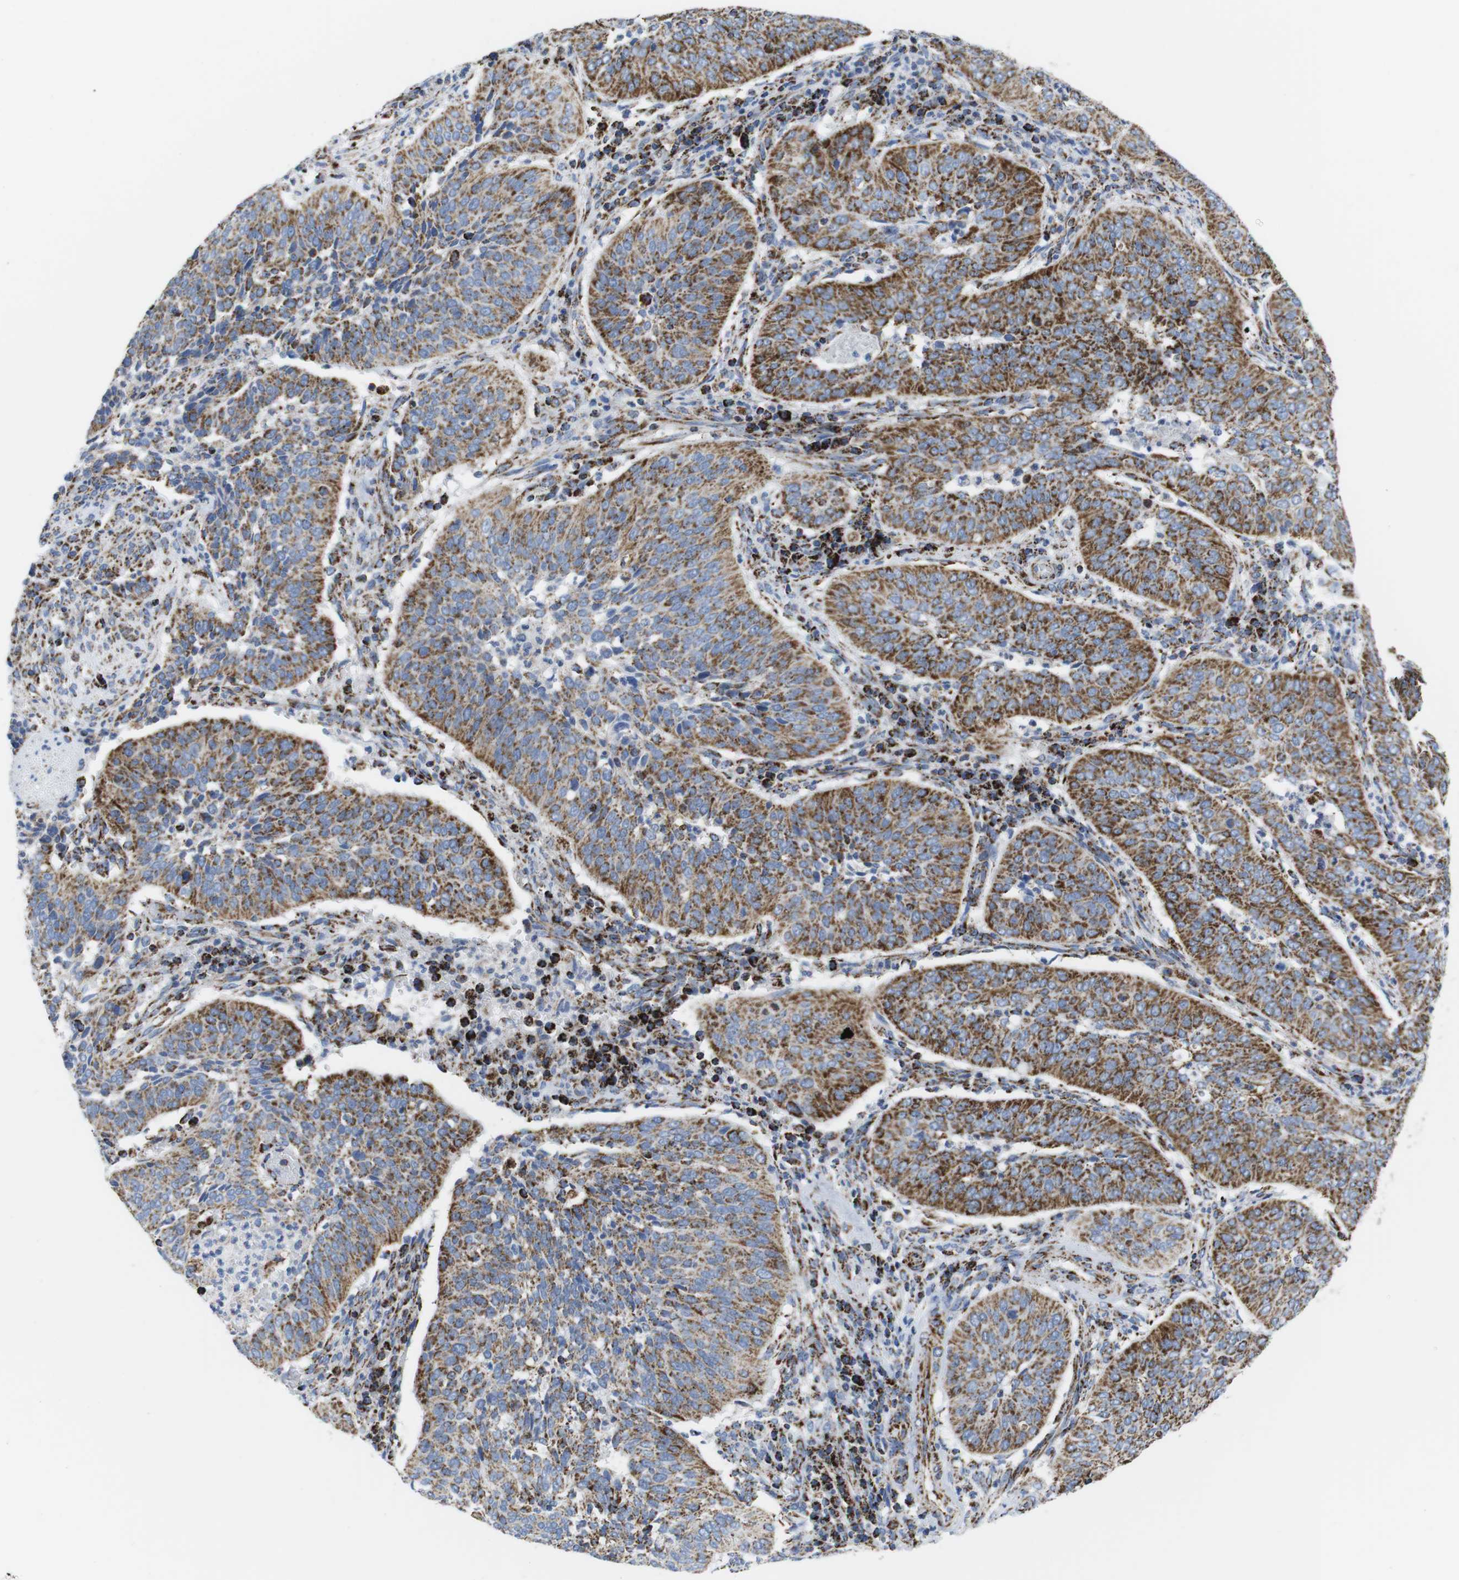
{"staining": {"intensity": "moderate", "quantity": ">75%", "location": "cytoplasmic/membranous"}, "tissue": "cervical cancer", "cell_type": "Tumor cells", "image_type": "cancer", "snomed": [{"axis": "morphology", "description": "Normal tissue, NOS"}, {"axis": "morphology", "description": "Squamous cell carcinoma, NOS"}, {"axis": "topography", "description": "Cervix"}], "caption": "DAB immunohistochemical staining of cervical squamous cell carcinoma exhibits moderate cytoplasmic/membranous protein staining in about >75% of tumor cells.", "gene": "ATP5PO", "patient": {"sex": "female", "age": 39}}